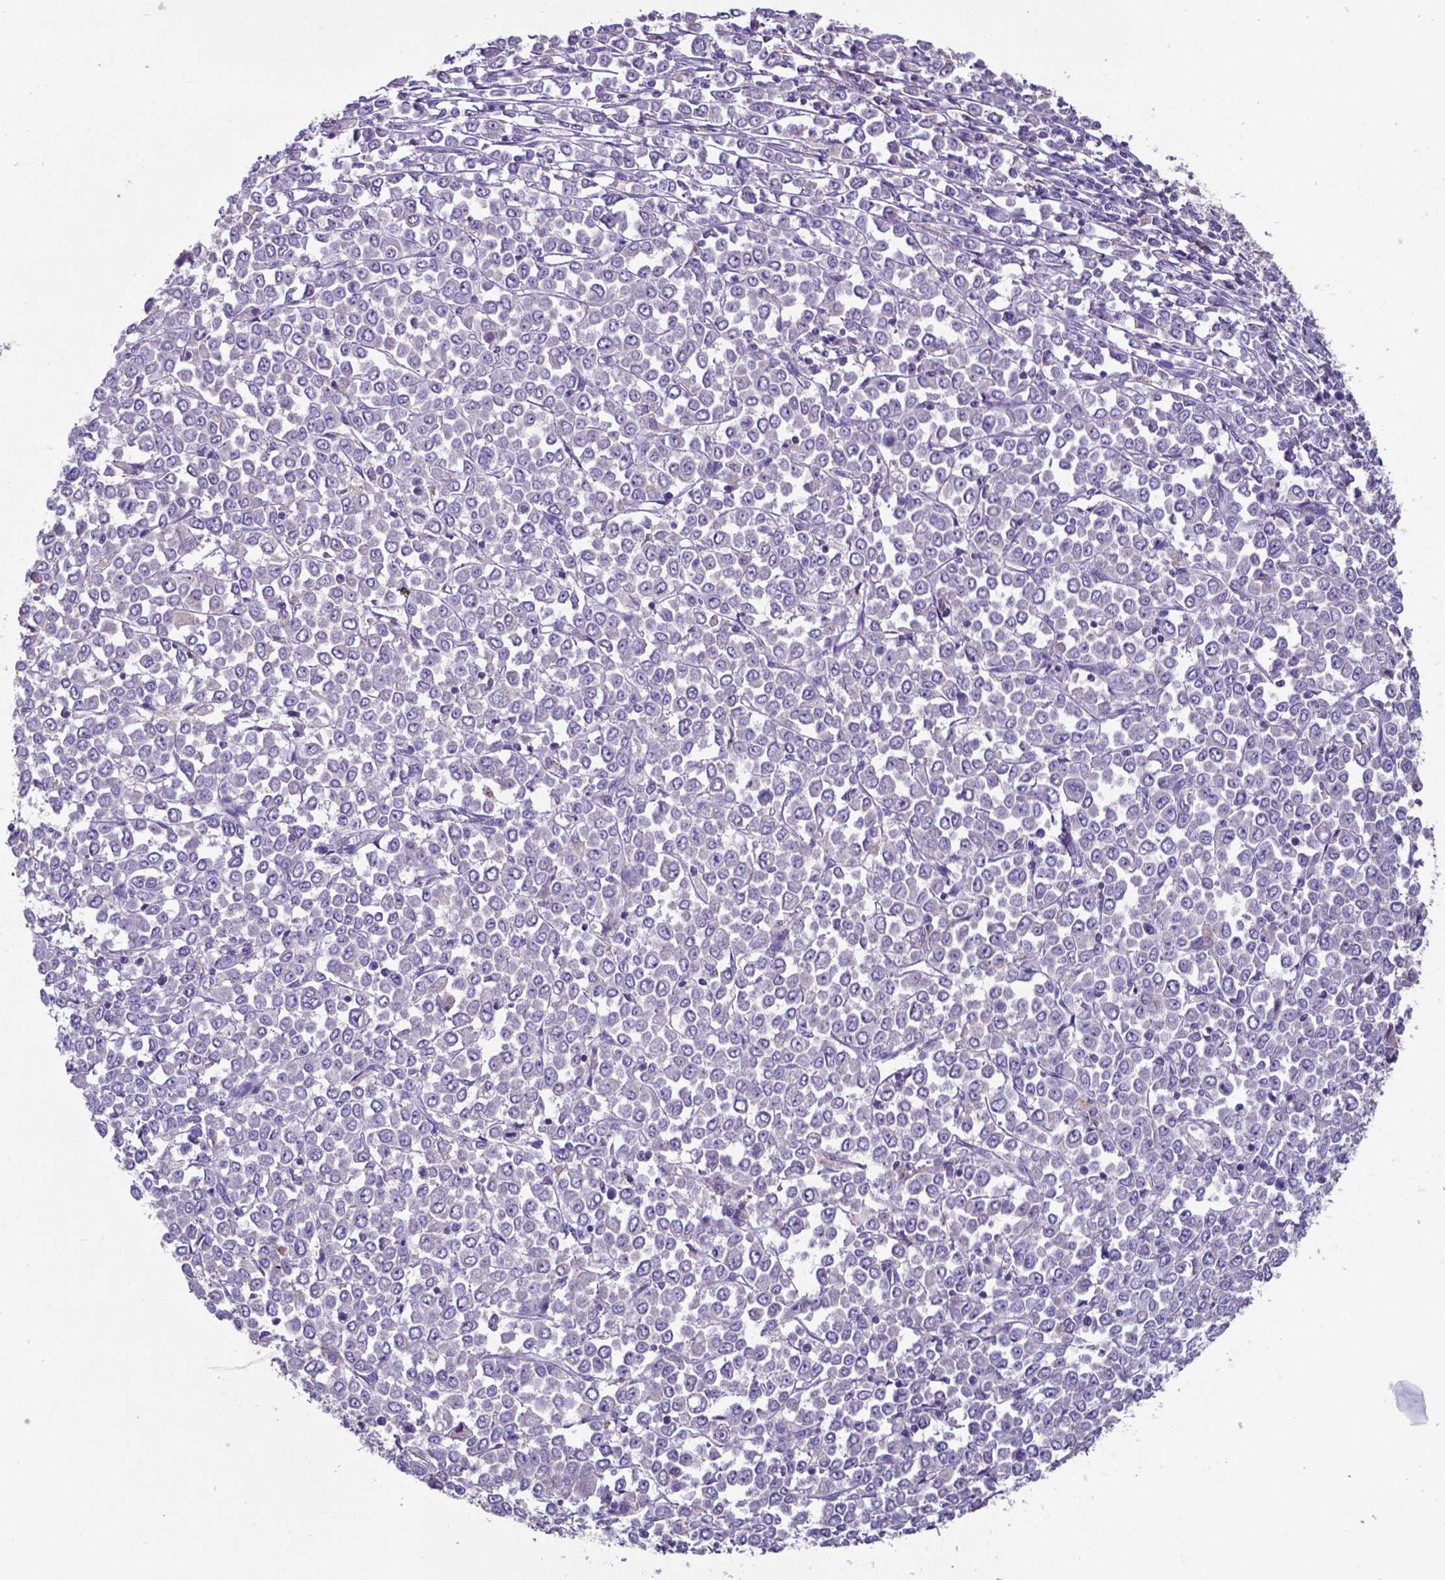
{"staining": {"intensity": "moderate", "quantity": ">75%", "location": "cytoplasmic/membranous"}, "tissue": "stomach cancer", "cell_type": "Tumor cells", "image_type": "cancer", "snomed": [{"axis": "morphology", "description": "Adenocarcinoma, NOS"}, {"axis": "topography", "description": "Stomach, upper"}], "caption": "Immunohistochemistry of stomach cancer shows medium levels of moderate cytoplasmic/membranous staining in approximately >75% of tumor cells.", "gene": "TYRO3", "patient": {"sex": "male", "age": 70}}